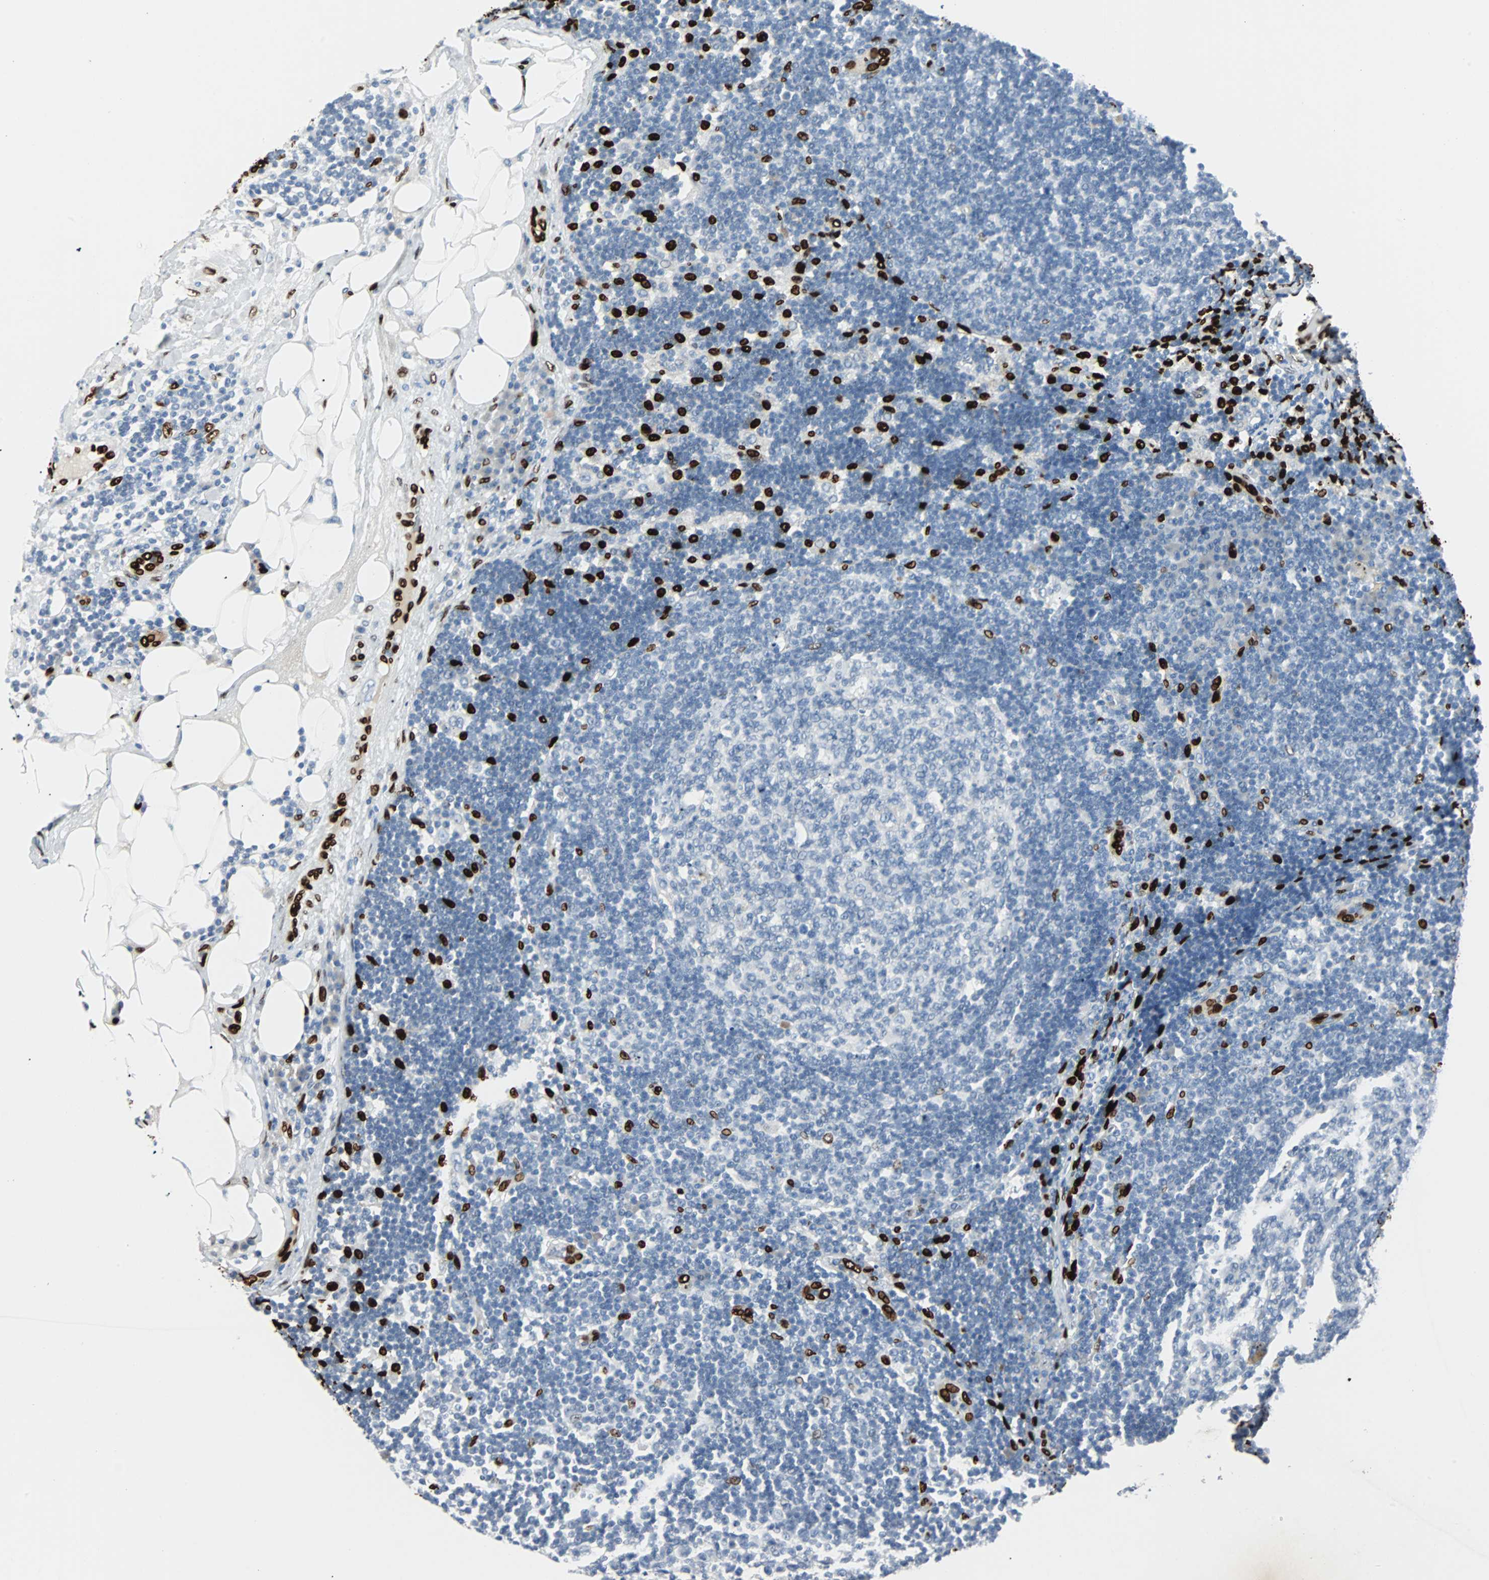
{"staining": {"intensity": "negative", "quantity": "none", "location": "none"}, "tissue": "lymph node", "cell_type": "Germinal center cells", "image_type": "normal", "snomed": [{"axis": "morphology", "description": "Normal tissue, NOS"}, {"axis": "morphology", "description": "Squamous cell carcinoma, metastatic, NOS"}, {"axis": "topography", "description": "Lymph node"}], "caption": "Immunohistochemical staining of unremarkable human lymph node reveals no significant positivity in germinal center cells. (Stains: DAB (3,3'-diaminobenzidine) immunohistochemistry with hematoxylin counter stain, Microscopy: brightfield microscopy at high magnification).", "gene": "IL33", "patient": {"sex": "female", "age": 53}}